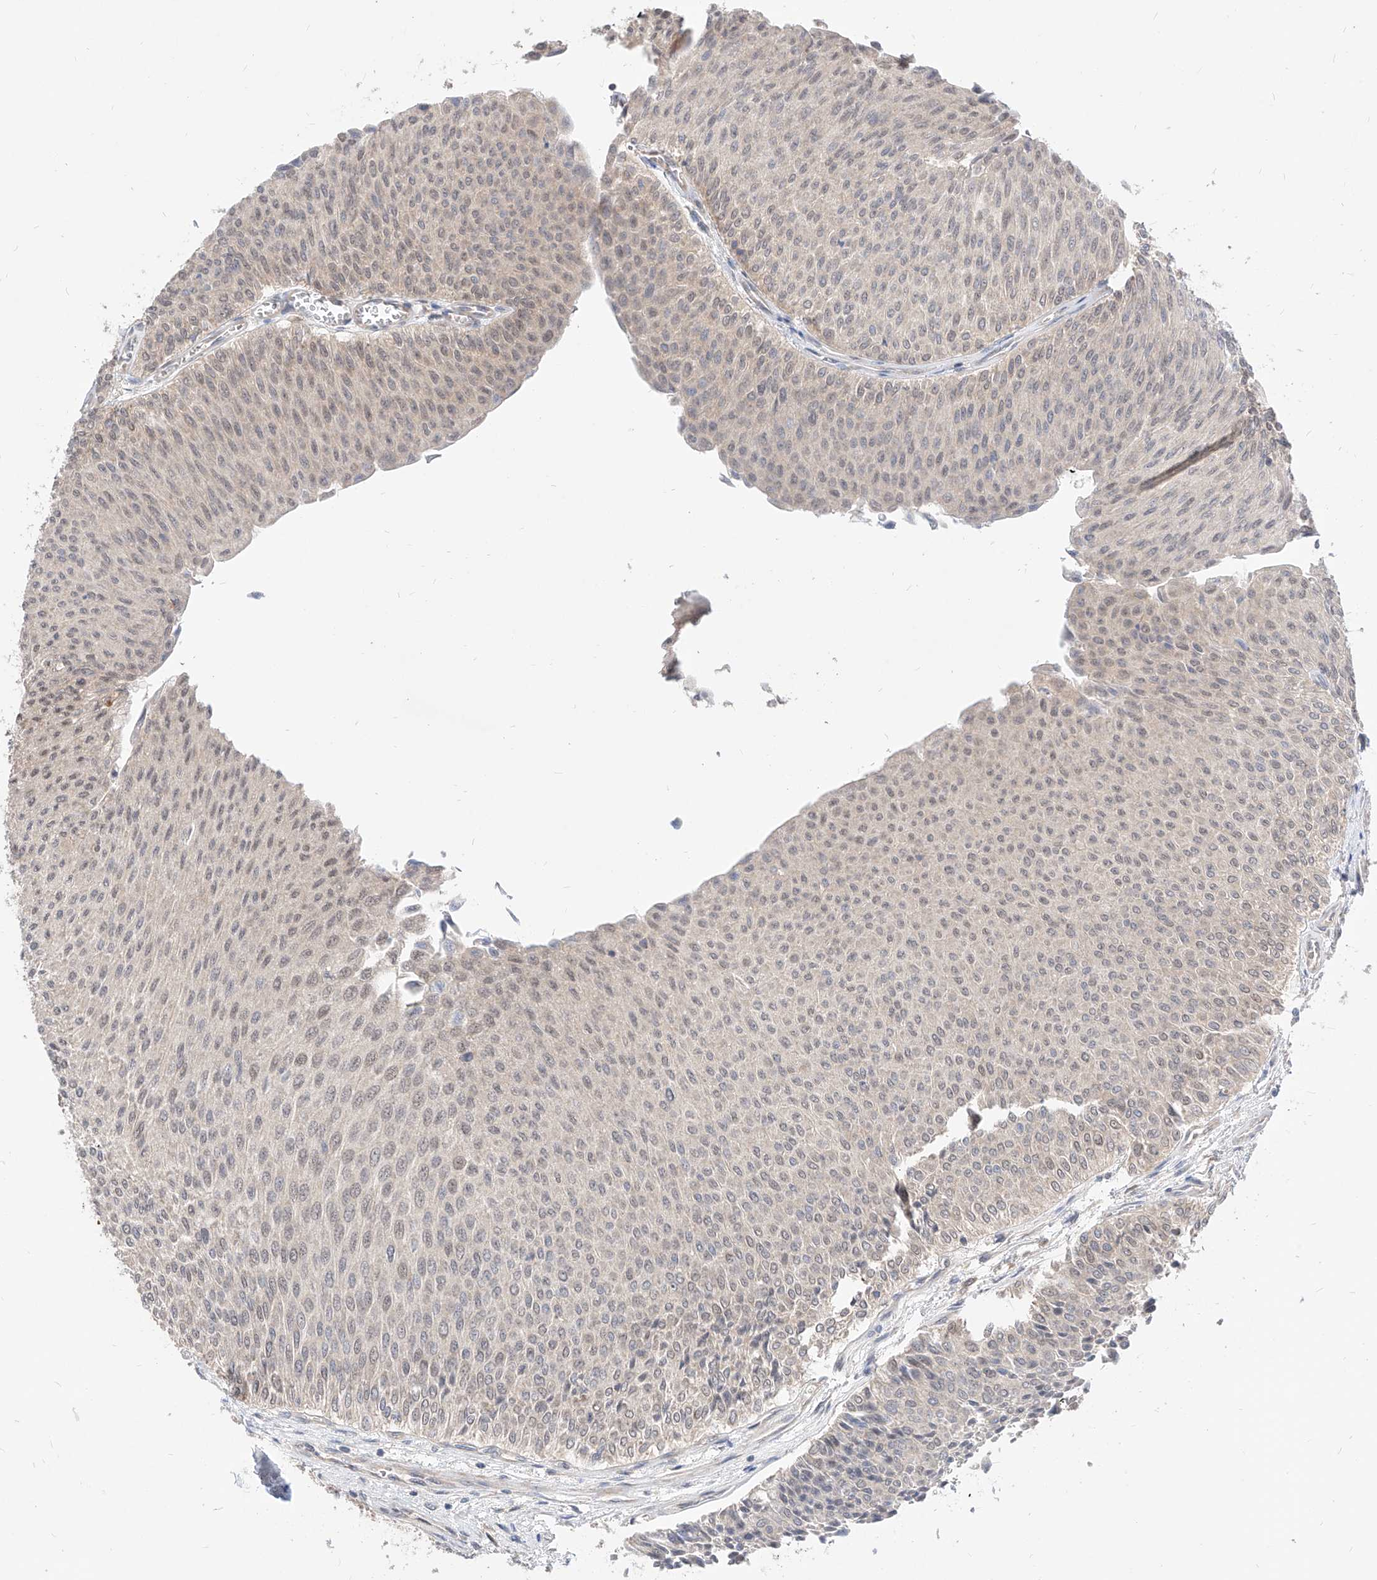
{"staining": {"intensity": "weak", "quantity": "25%-75%", "location": "nuclear"}, "tissue": "urothelial cancer", "cell_type": "Tumor cells", "image_type": "cancer", "snomed": [{"axis": "morphology", "description": "Urothelial carcinoma, Low grade"}, {"axis": "topography", "description": "Urinary bladder"}], "caption": "The immunohistochemical stain highlights weak nuclear expression in tumor cells of low-grade urothelial carcinoma tissue. Nuclei are stained in blue.", "gene": "TSNAX", "patient": {"sex": "male", "age": 78}}